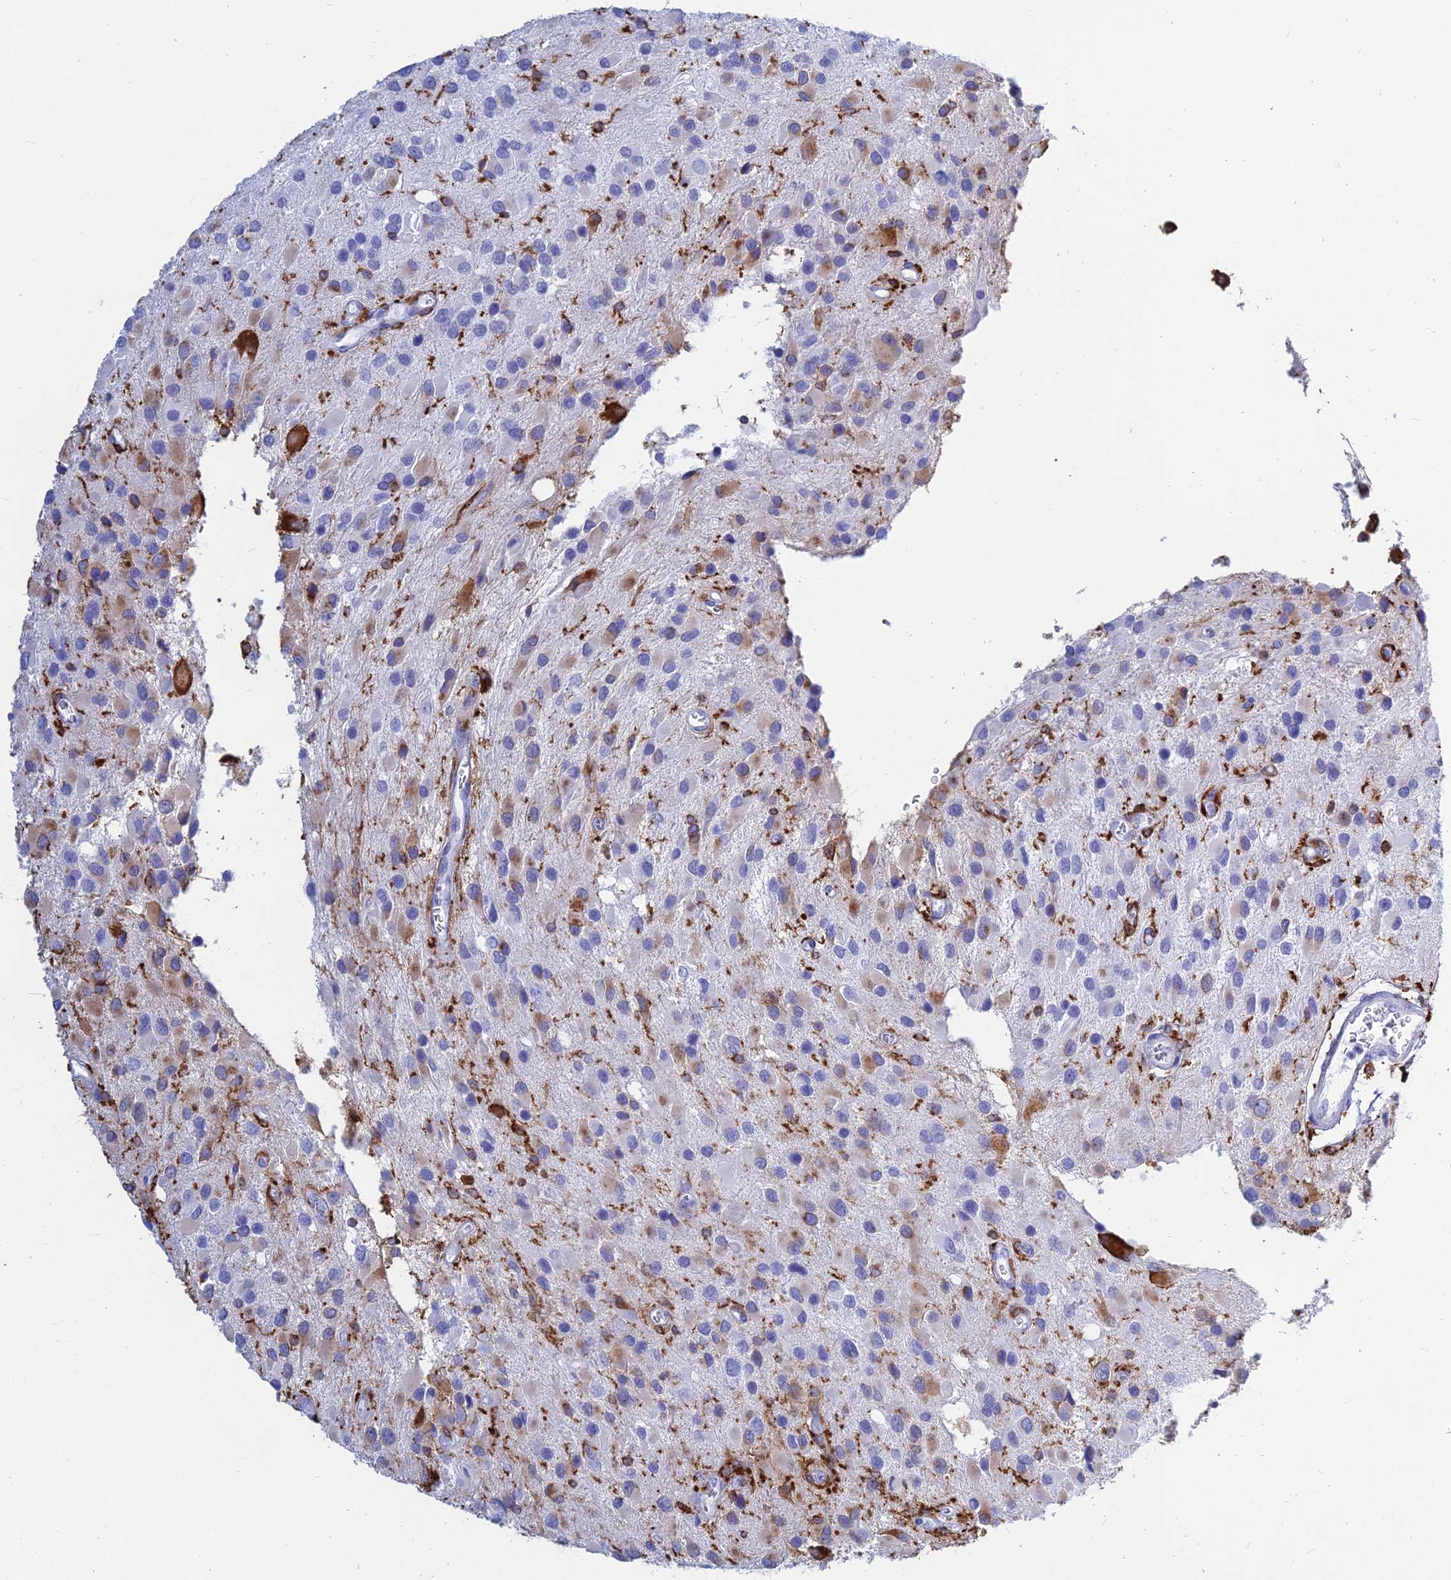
{"staining": {"intensity": "moderate", "quantity": "<25%", "location": "cytoplasmic/membranous"}, "tissue": "glioma", "cell_type": "Tumor cells", "image_type": "cancer", "snomed": [{"axis": "morphology", "description": "Glioma, malignant, High grade"}, {"axis": "topography", "description": "Brain"}], "caption": "This micrograph displays IHC staining of human glioma, with low moderate cytoplasmic/membranous staining in about <25% of tumor cells.", "gene": "HLA-DRB1", "patient": {"sex": "male", "age": 53}}